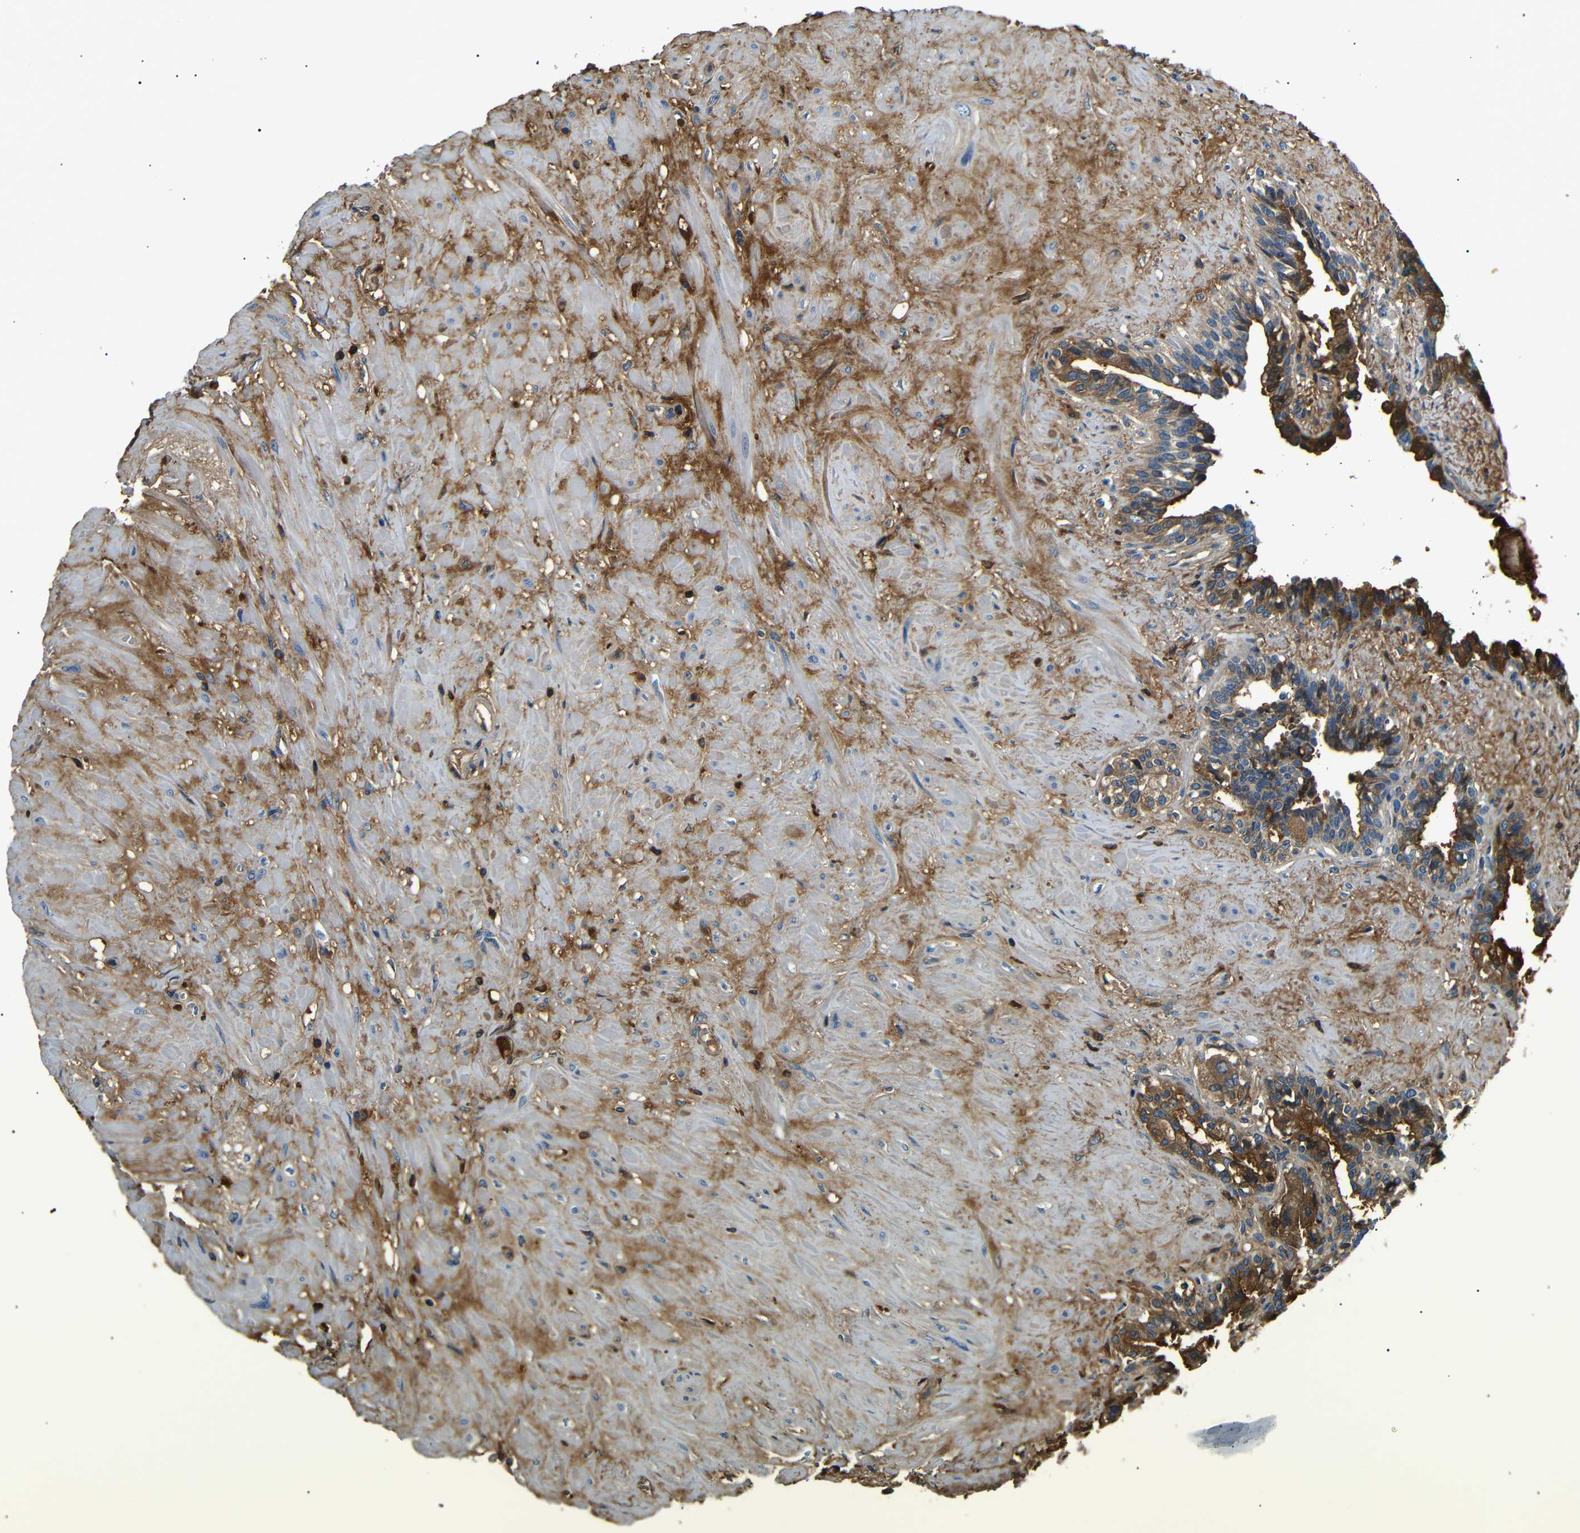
{"staining": {"intensity": "strong", "quantity": "25%-75%", "location": "cytoplasmic/membranous"}, "tissue": "seminal vesicle", "cell_type": "Glandular cells", "image_type": "normal", "snomed": [{"axis": "morphology", "description": "Normal tissue, NOS"}, {"axis": "topography", "description": "Seminal veicle"}], "caption": "Benign seminal vesicle shows strong cytoplasmic/membranous expression in approximately 25%-75% of glandular cells.", "gene": "LHCGR", "patient": {"sex": "male", "age": 63}}